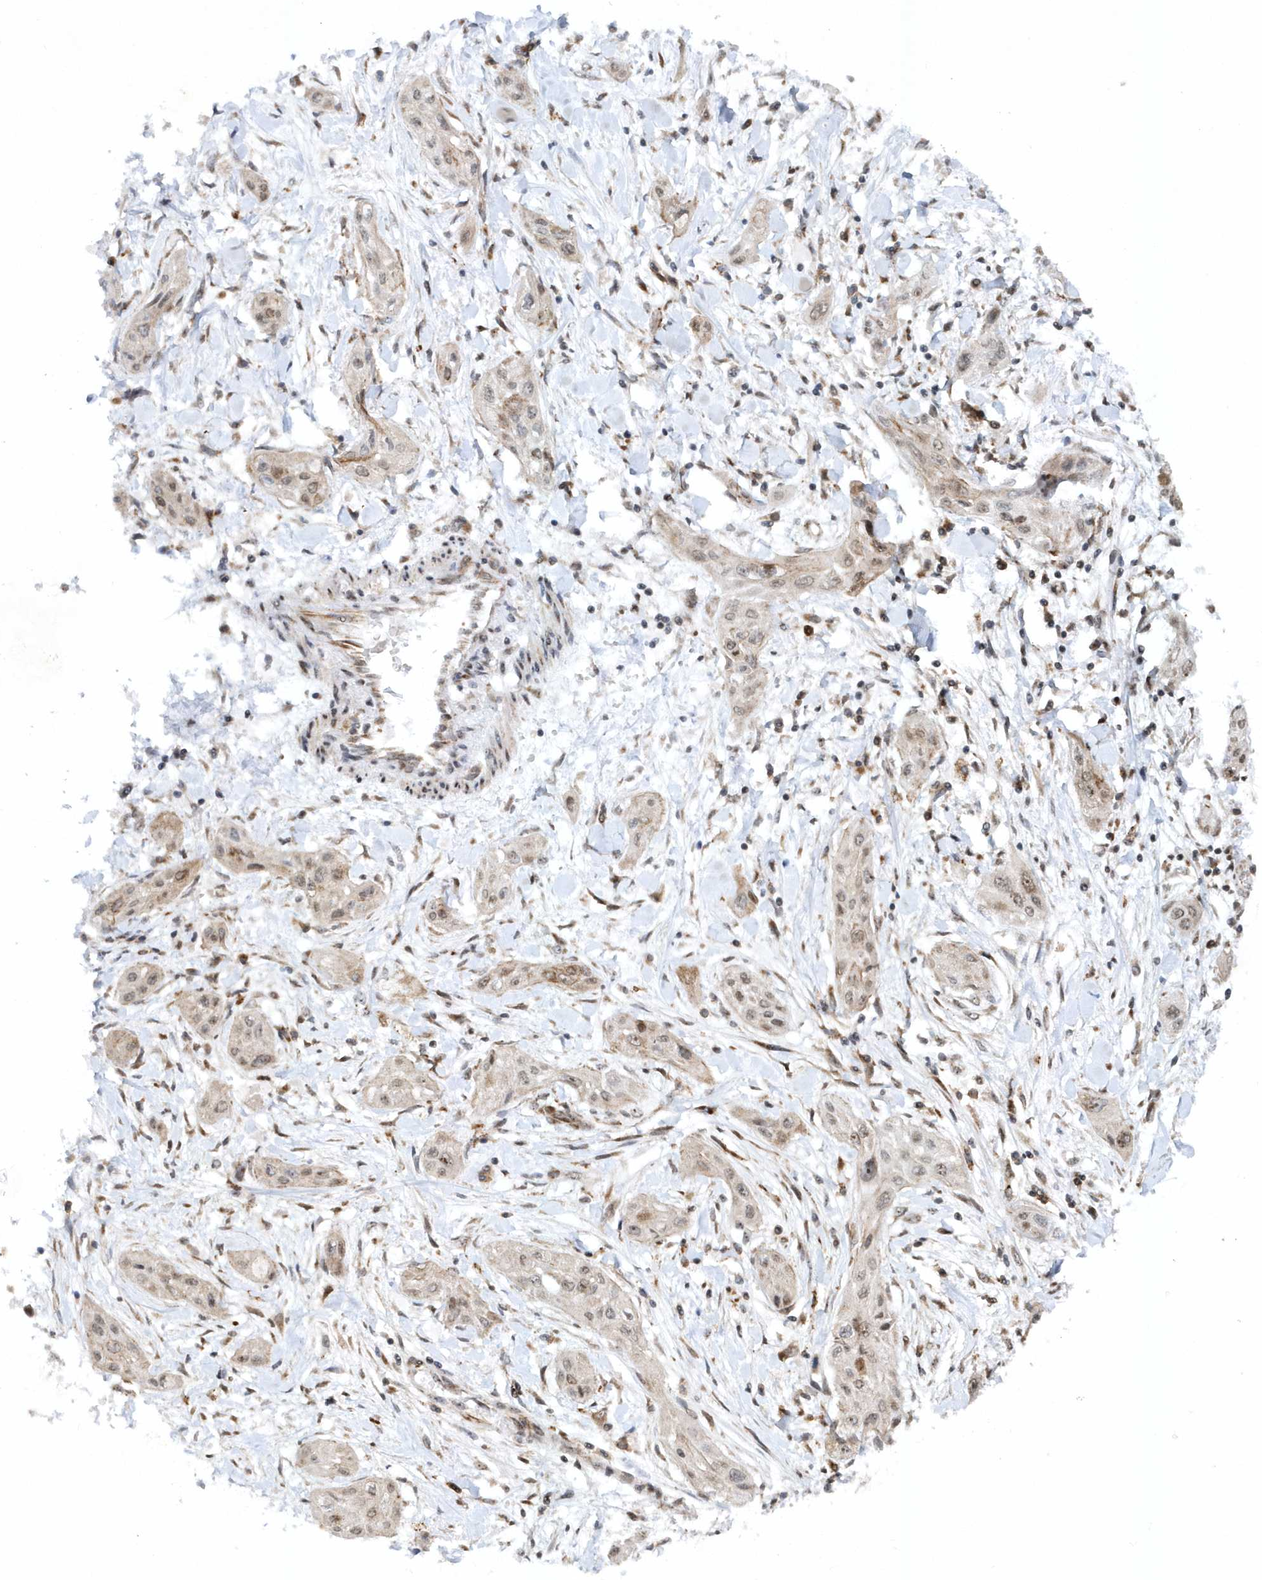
{"staining": {"intensity": "weak", "quantity": "<25%", "location": "cytoplasmic/membranous,nuclear"}, "tissue": "lung cancer", "cell_type": "Tumor cells", "image_type": "cancer", "snomed": [{"axis": "morphology", "description": "Squamous cell carcinoma, NOS"}, {"axis": "topography", "description": "Lung"}], "caption": "DAB immunohistochemical staining of squamous cell carcinoma (lung) demonstrates no significant staining in tumor cells.", "gene": "SOWAHB", "patient": {"sex": "female", "age": 47}}